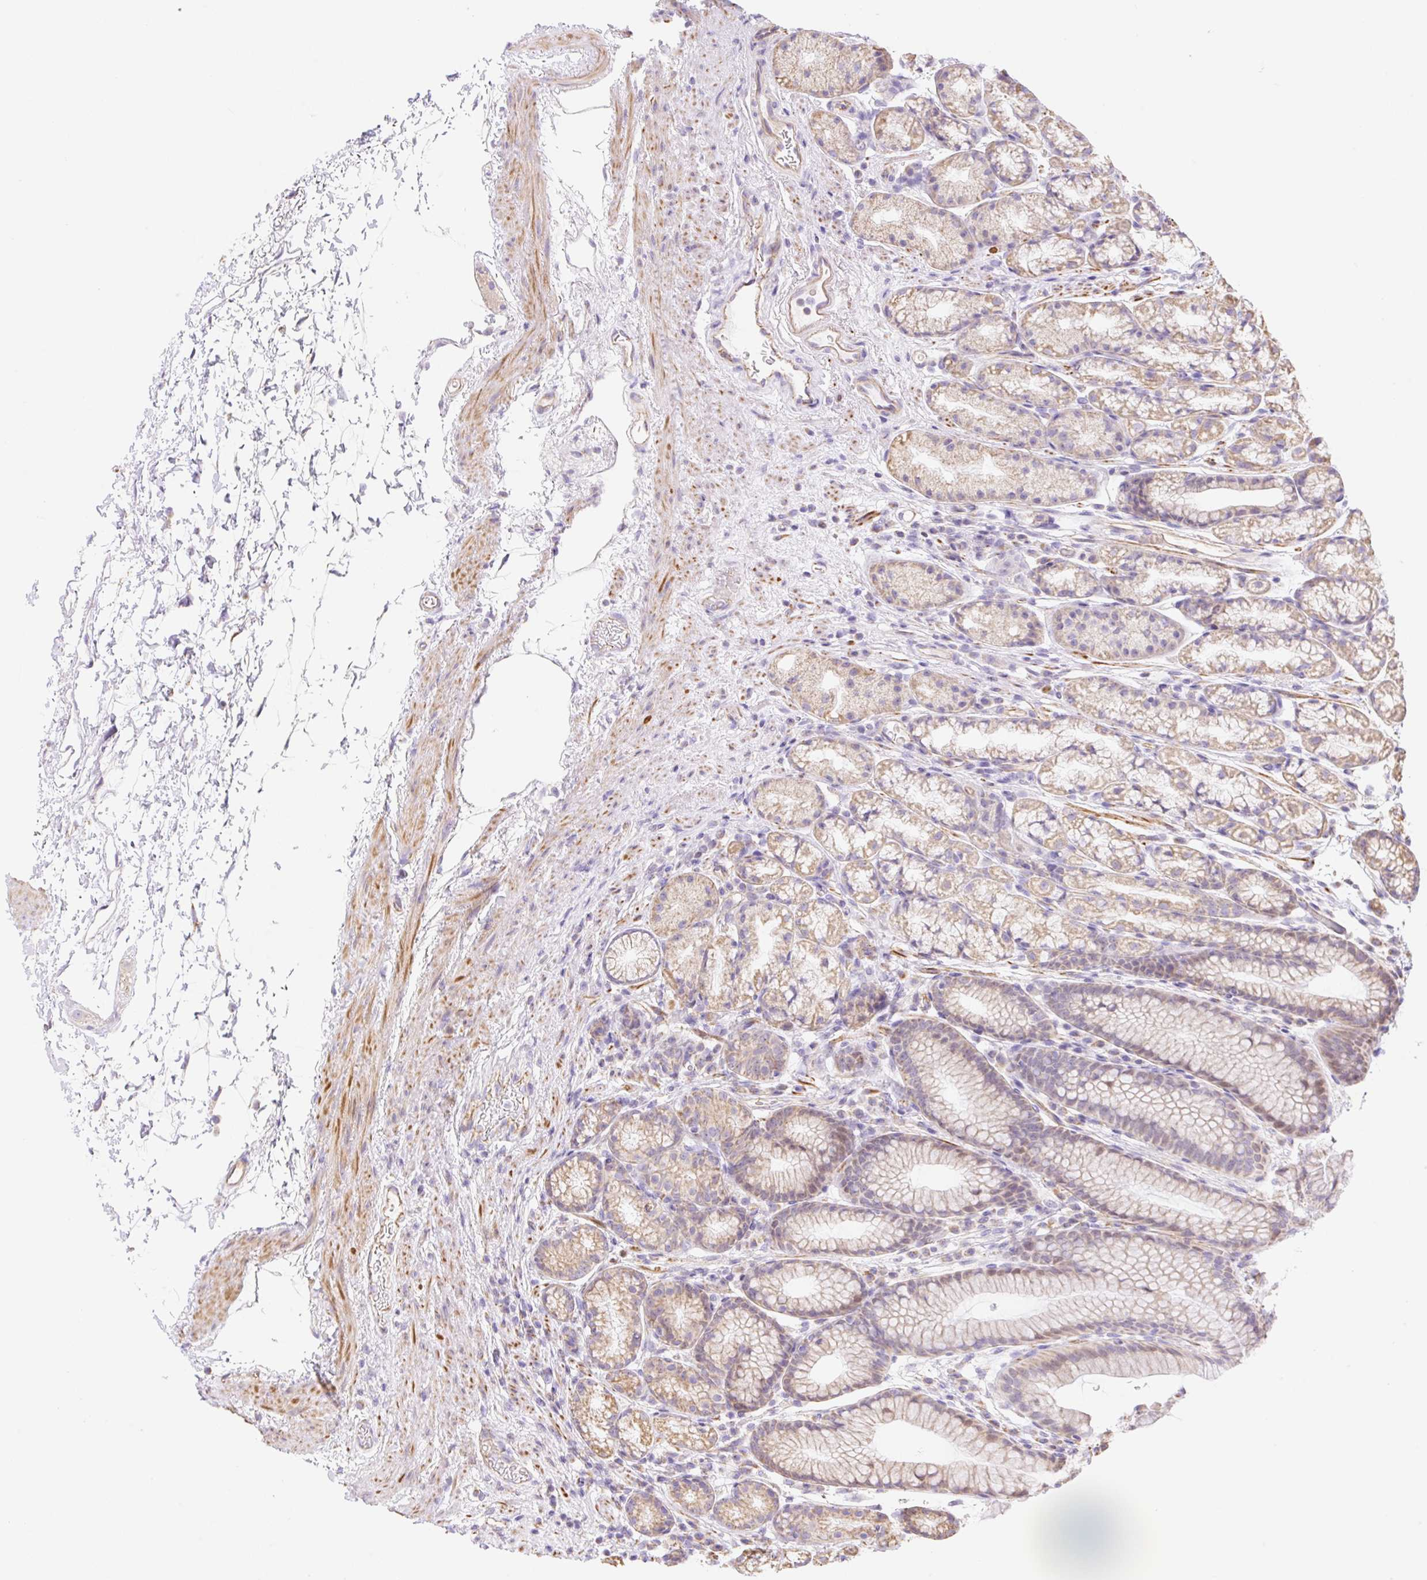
{"staining": {"intensity": "moderate", "quantity": "25%-75%", "location": "cytoplasmic/membranous"}, "tissue": "stomach", "cell_type": "Glandular cells", "image_type": "normal", "snomed": [{"axis": "morphology", "description": "Normal tissue, NOS"}, {"axis": "topography", "description": "Stomach, lower"}], "caption": "Glandular cells display moderate cytoplasmic/membranous expression in approximately 25%-75% of cells in normal stomach. Nuclei are stained in blue.", "gene": "ESAM", "patient": {"sex": "male", "age": 67}}